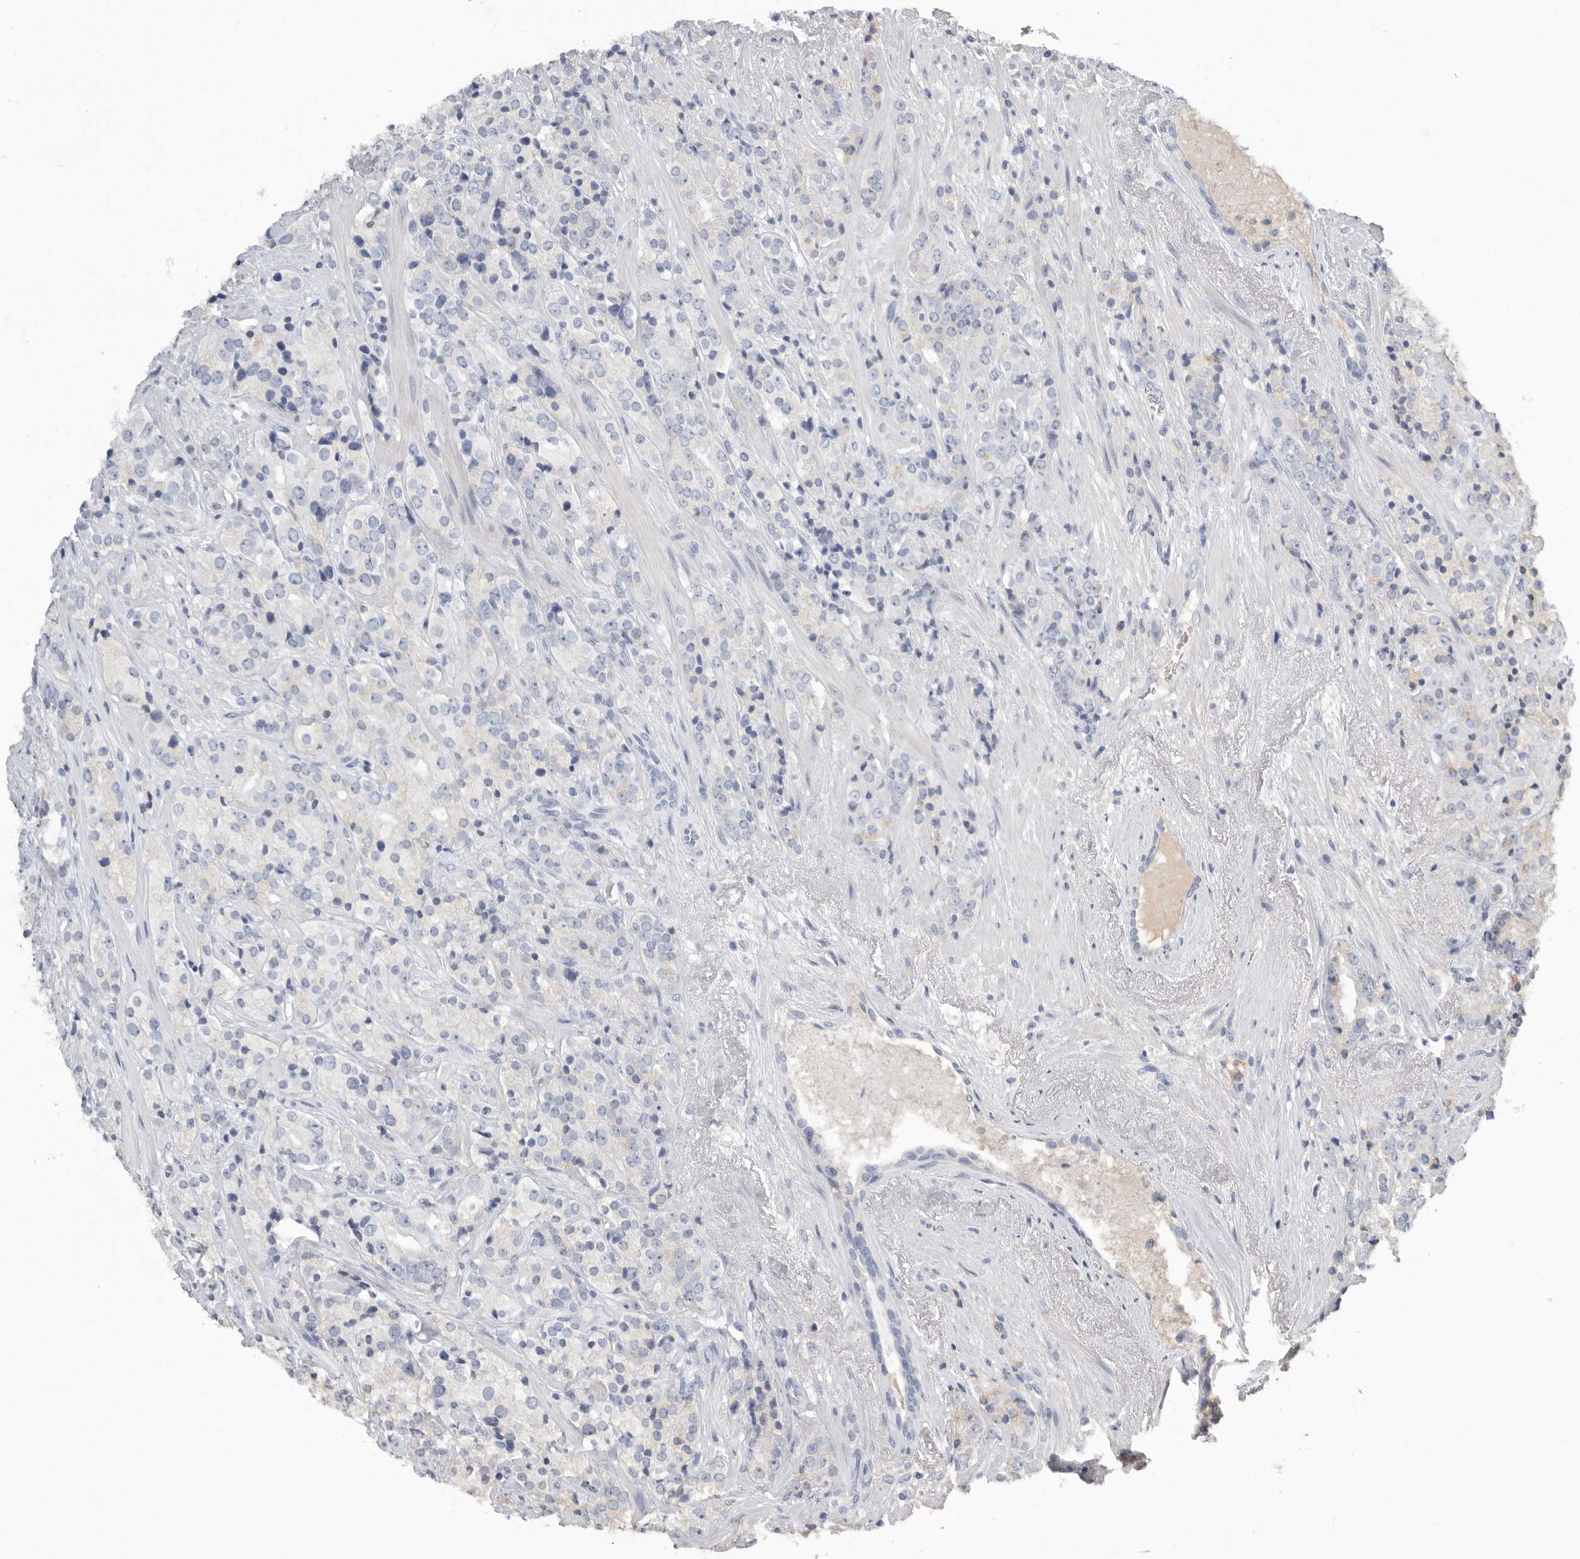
{"staining": {"intensity": "negative", "quantity": "none", "location": "none"}, "tissue": "prostate cancer", "cell_type": "Tumor cells", "image_type": "cancer", "snomed": [{"axis": "morphology", "description": "Adenocarcinoma, High grade"}, {"axis": "topography", "description": "Prostate"}], "caption": "High power microscopy histopathology image of an immunohistochemistry photomicrograph of prostate cancer, revealing no significant staining in tumor cells. Brightfield microscopy of IHC stained with DAB (brown) and hematoxylin (blue), captured at high magnification.", "gene": "APOA2", "patient": {"sex": "male", "age": 71}}